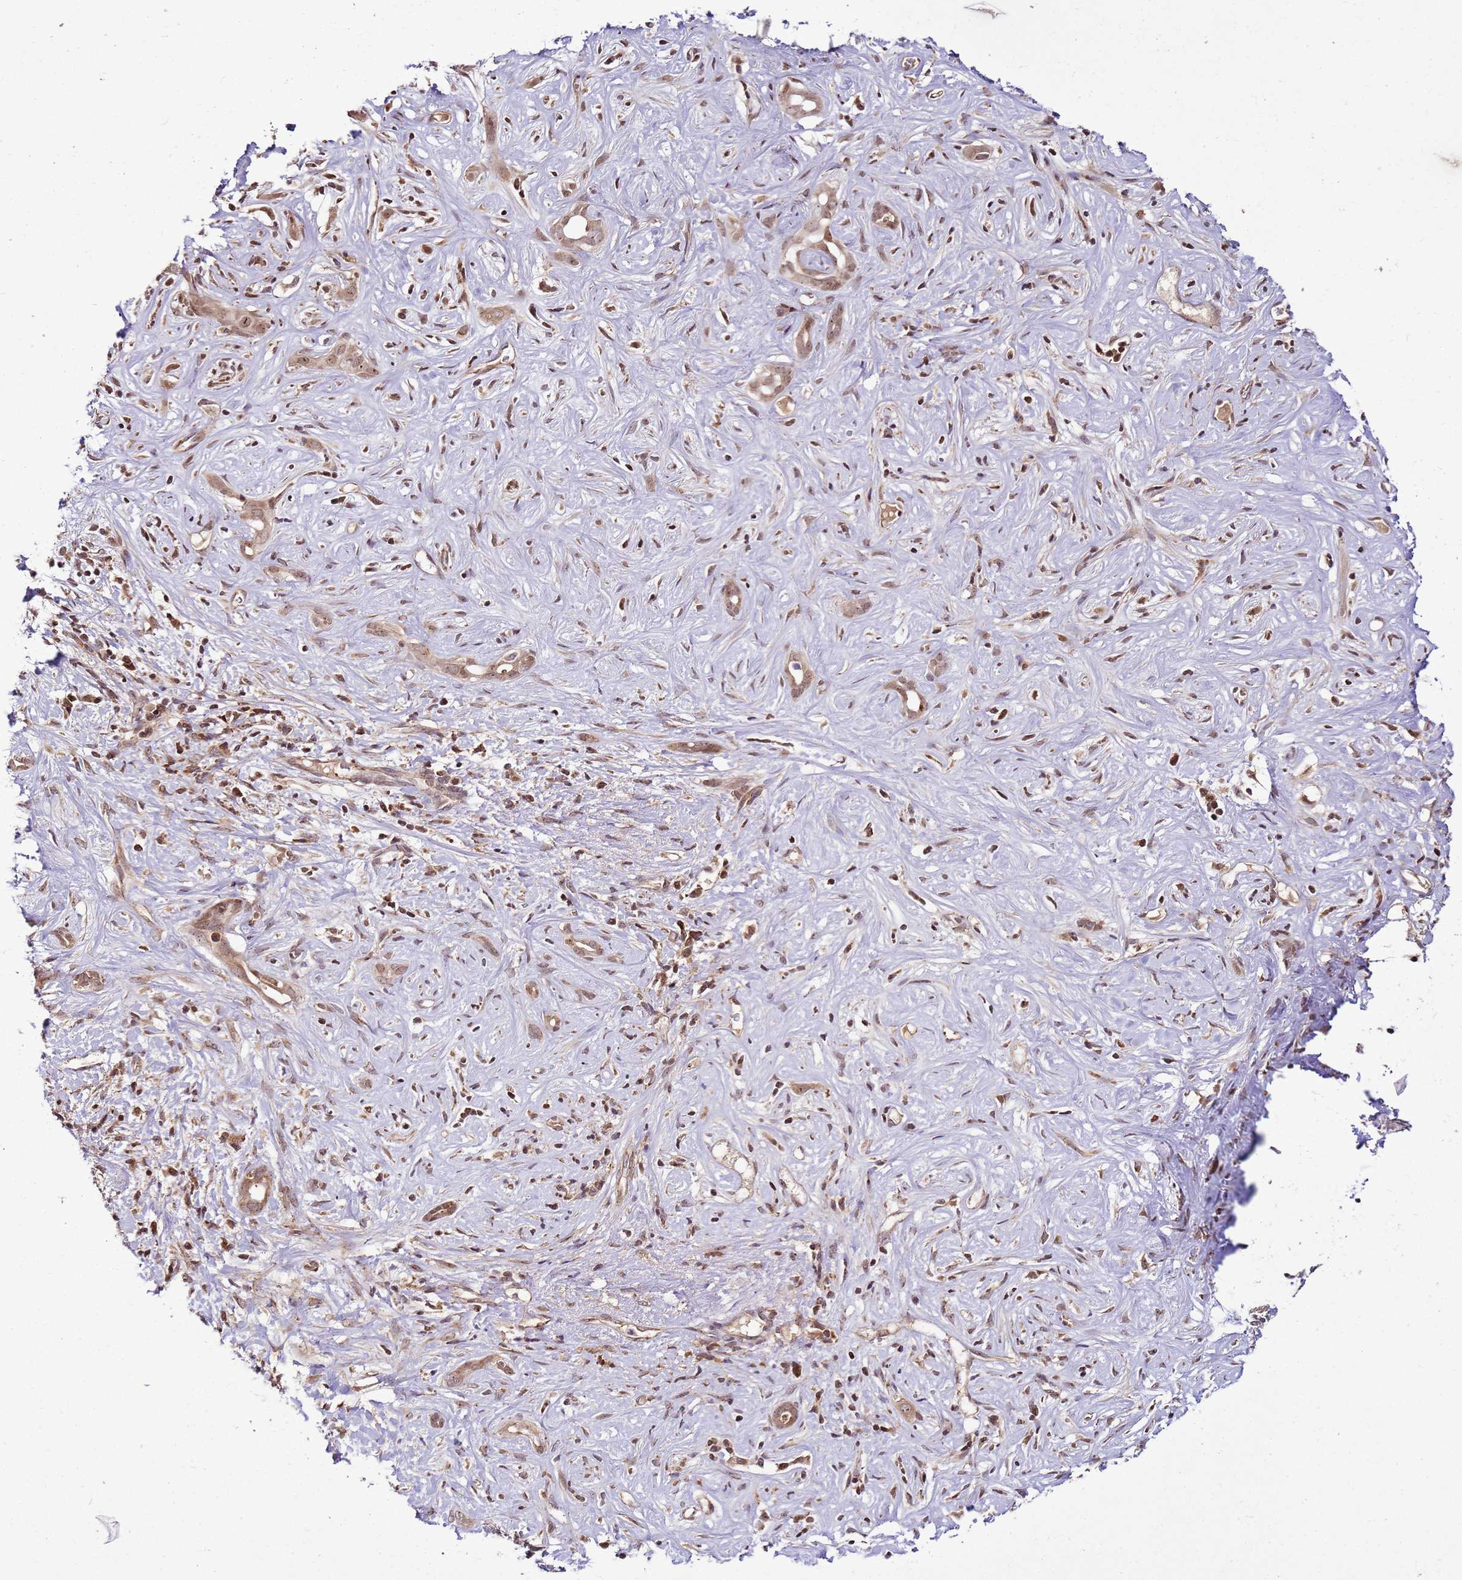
{"staining": {"intensity": "moderate", "quantity": ">75%", "location": "cytoplasmic/membranous,nuclear"}, "tissue": "liver cancer", "cell_type": "Tumor cells", "image_type": "cancer", "snomed": [{"axis": "morphology", "description": "Cholangiocarcinoma"}, {"axis": "topography", "description": "Liver"}], "caption": "Immunohistochemical staining of liver cancer shows medium levels of moderate cytoplasmic/membranous and nuclear protein positivity in about >75% of tumor cells.", "gene": "RASA3", "patient": {"sex": "male", "age": 67}}